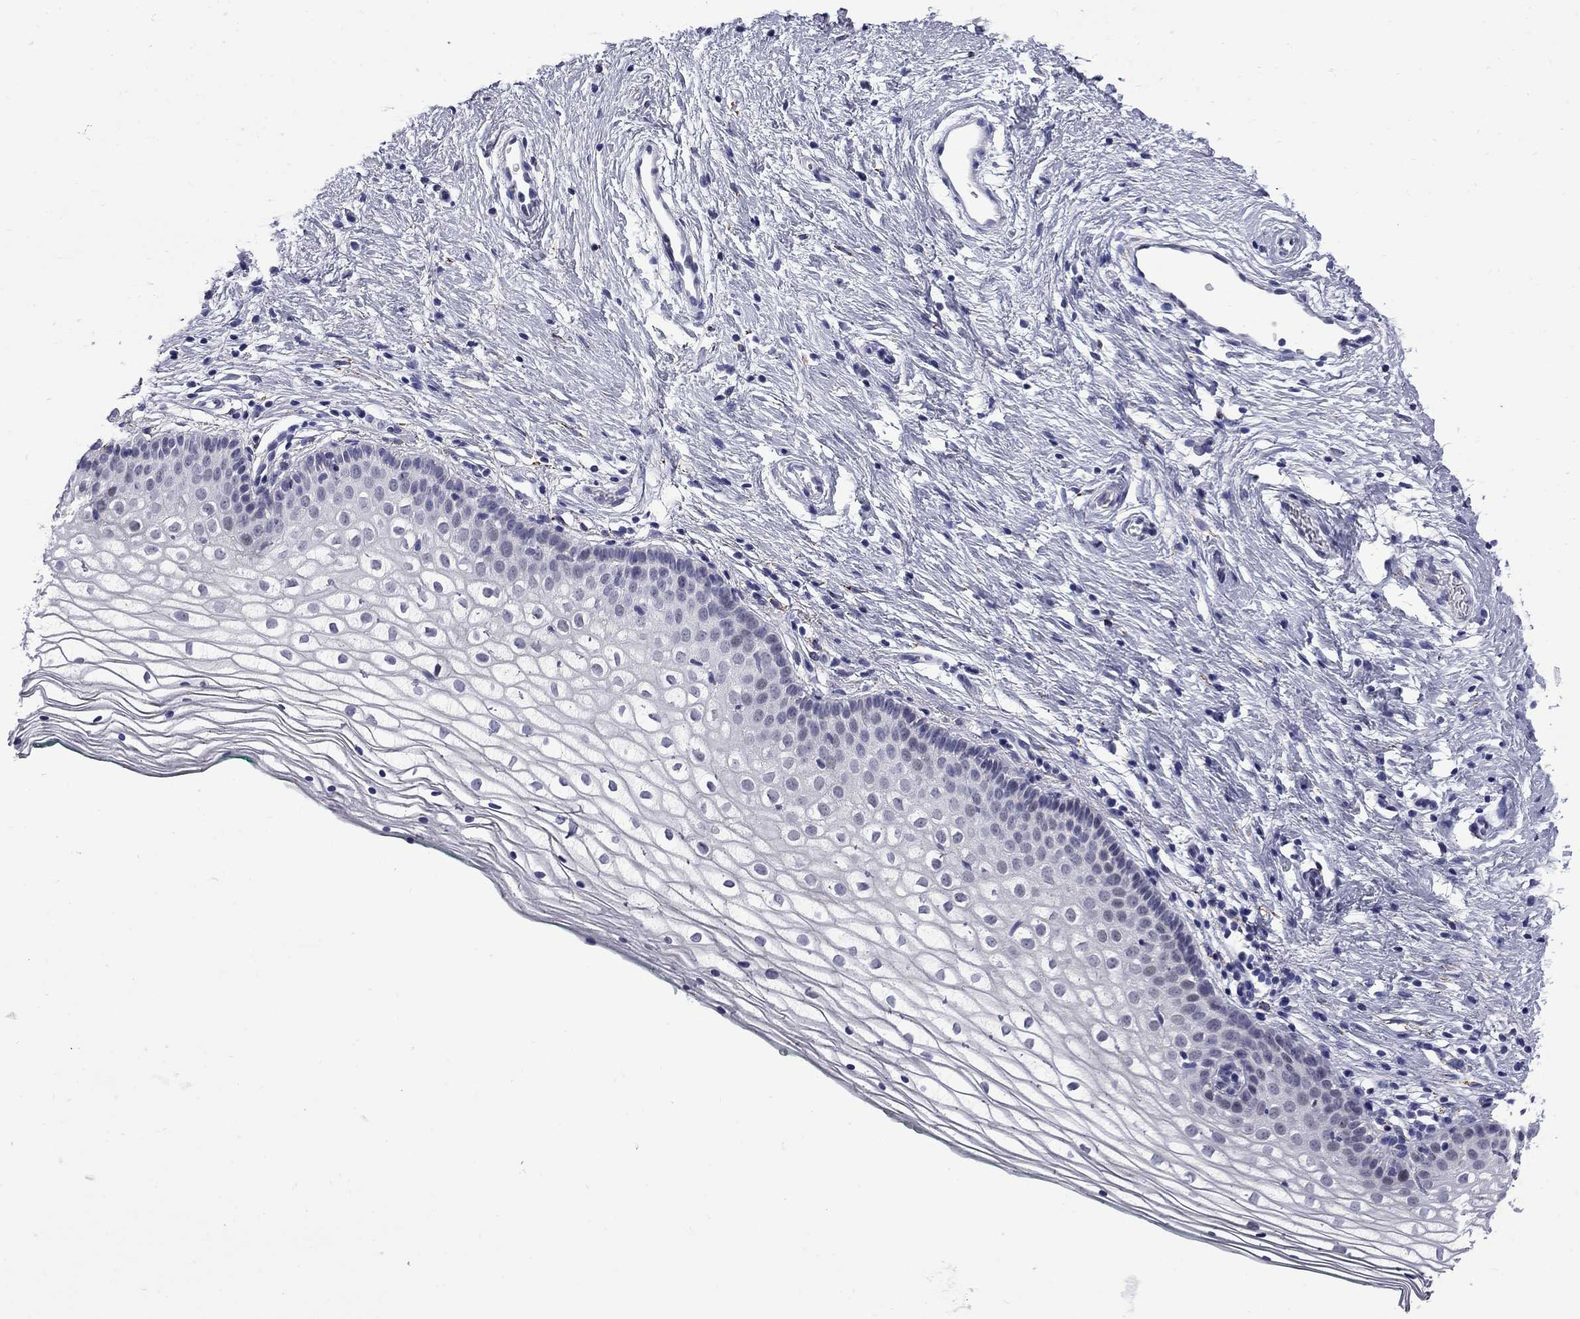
{"staining": {"intensity": "negative", "quantity": "none", "location": "none"}, "tissue": "vagina", "cell_type": "Squamous epithelial cells", "image_type": "normal", "snomed": [{"axis": "morphology", "description": "Normal tissue, NOS"}, {"axis": "topography", "description": "Vagina"}], "caption": "Immunohistochemistry (IHC) of benign human vagina exhibits no expression in squamous epithelial cells.", "gene": "MGARP", "patient": {"sex": "female", "age": 36}}